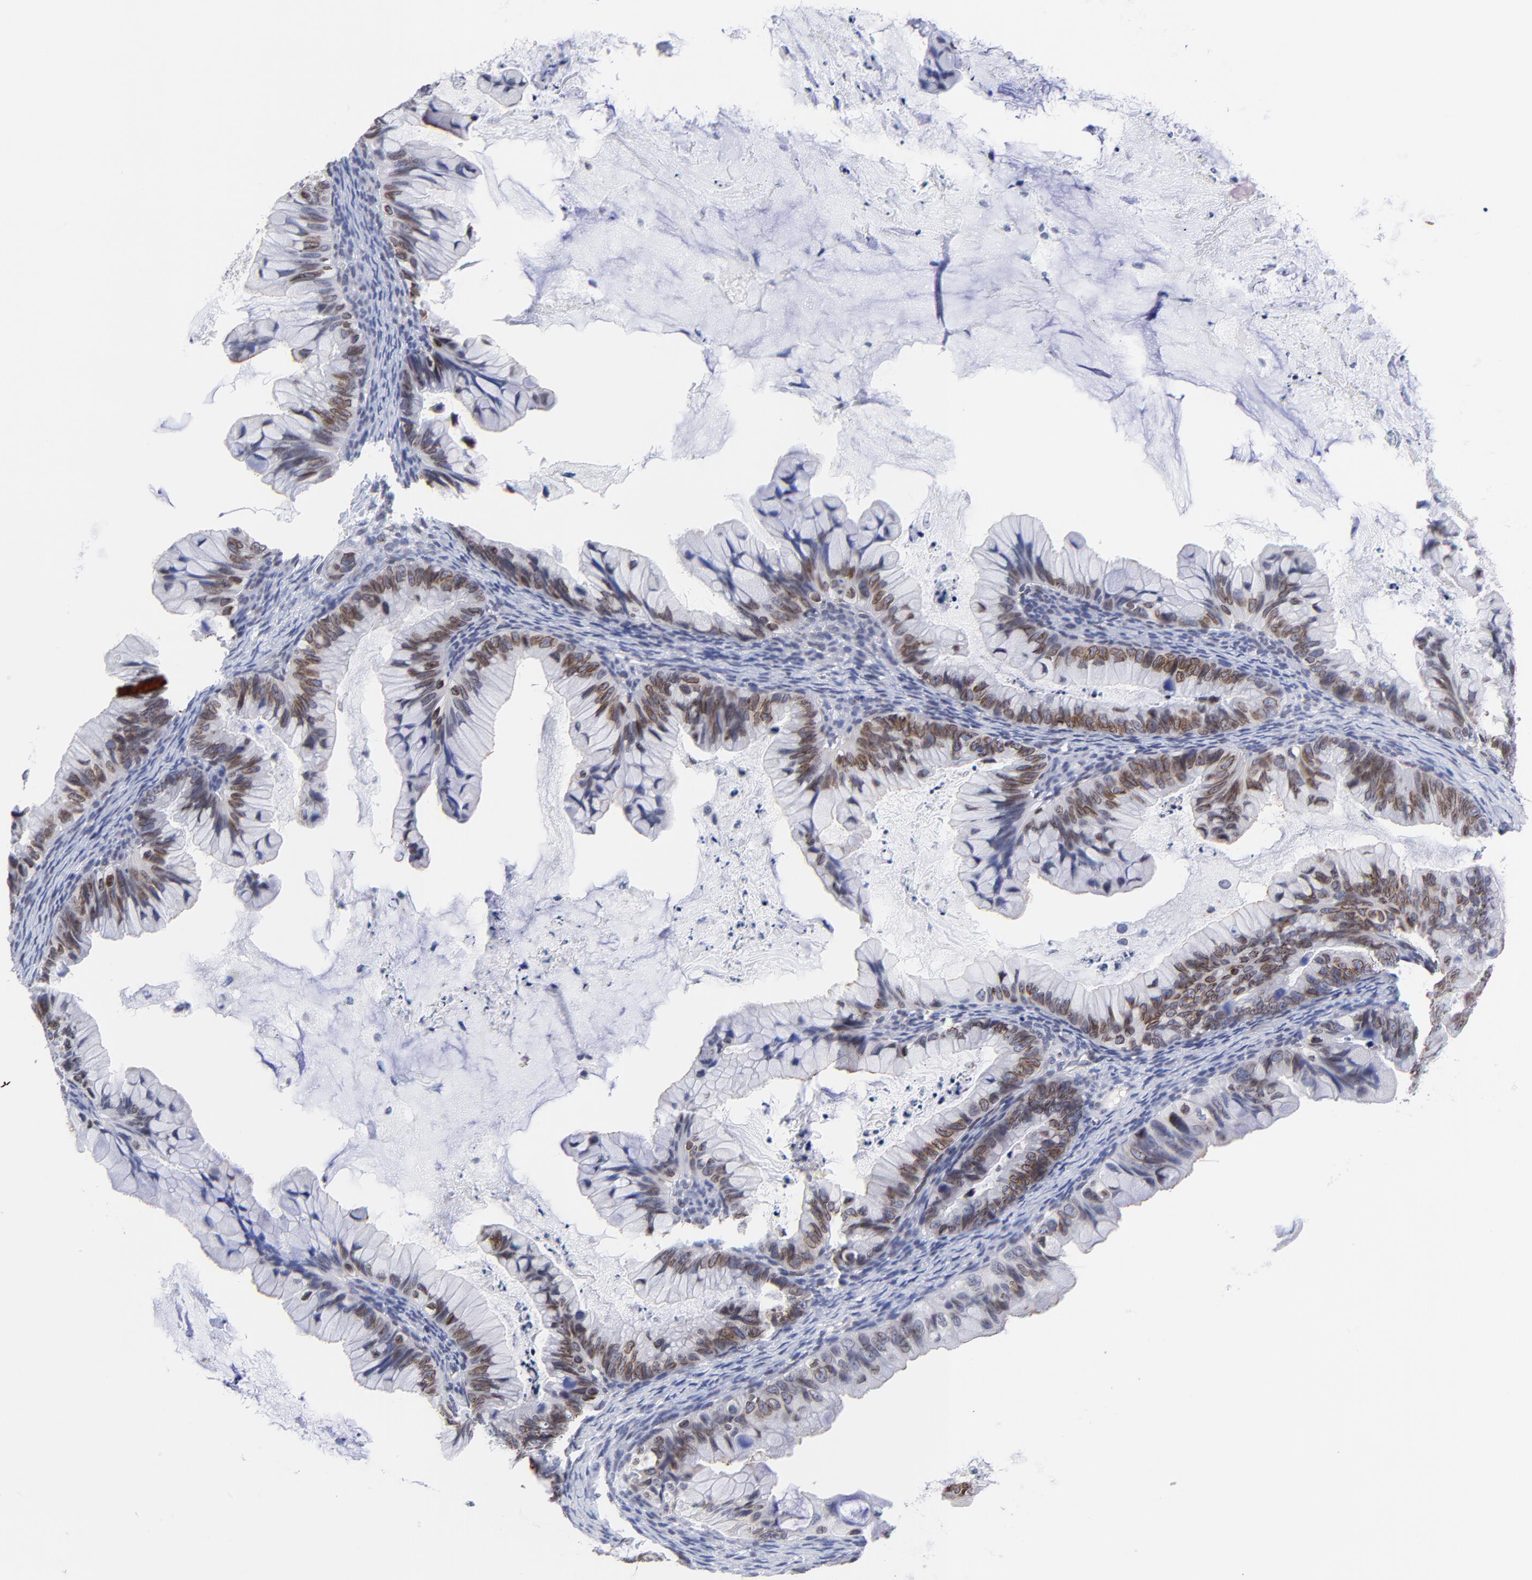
{"staining": {"intensity": "strong", "quantity": ">75%", "location": "cytoplasmic/membranous,nuclear"}, "tissue": "ovarian cancer", "cell_type": "Tumor cells", "image_type": "cancer", "snomed": [{"axis": "morphology", "description": "Cystadenocarcinoma, mucinous, NOS"}, {"axis": "topography", "description": "Ovary"}], "caption": "Tumor cells demonstrate strong cytoplasmic/membranous and nuclear positivity in approximately >75% of cells in ovarian cancer (mucinous cystadenocarcinoma).", "gene": "THAP7", "patient": {"sex": "female", "age": 36}}